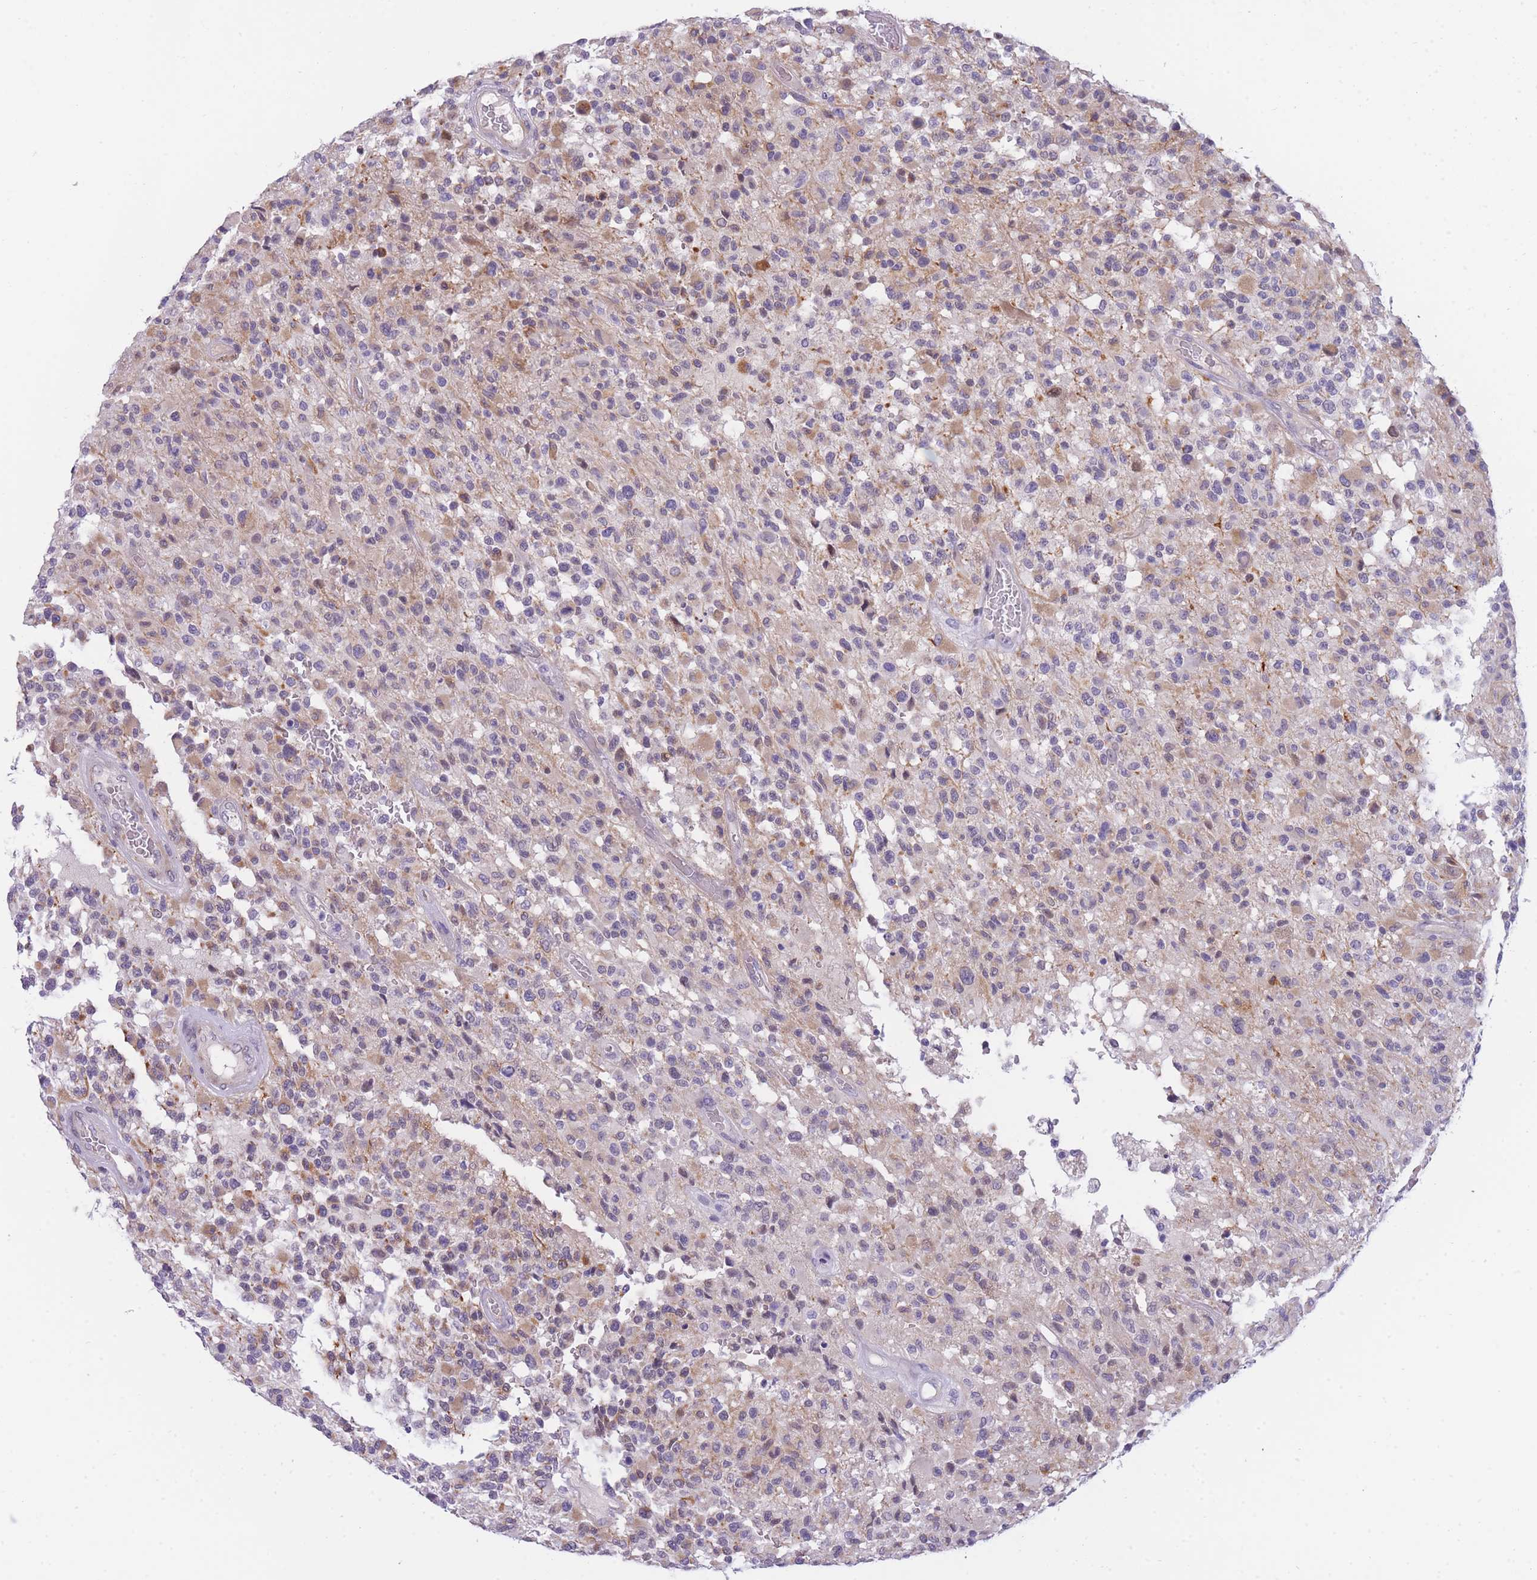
{"staining": {"intensity": "weak", "quantity": "<25%", "location": "cytoplasmic/membranous"}, "tissue": "glioma", "cell_type": "Tumor cells", "image_type": "cancer", "snomed": [{"axis": "morphology", "description": "Glioma, malignant, High grade"}, {"axis": "morphology", "description": "Glioblastoma, NOS"}, {"axis": "topography", "description": "Brain"}], "caption": "Tumor cells show no significant staining in glioma. The staining was performed using DAB to visualize the protein expression in brown, while the nuclei were stained in blue with hematoxylin (Magnification: 20x).", "gene": "PRR23B", "patient": {"sex": "male", "age": 60}}